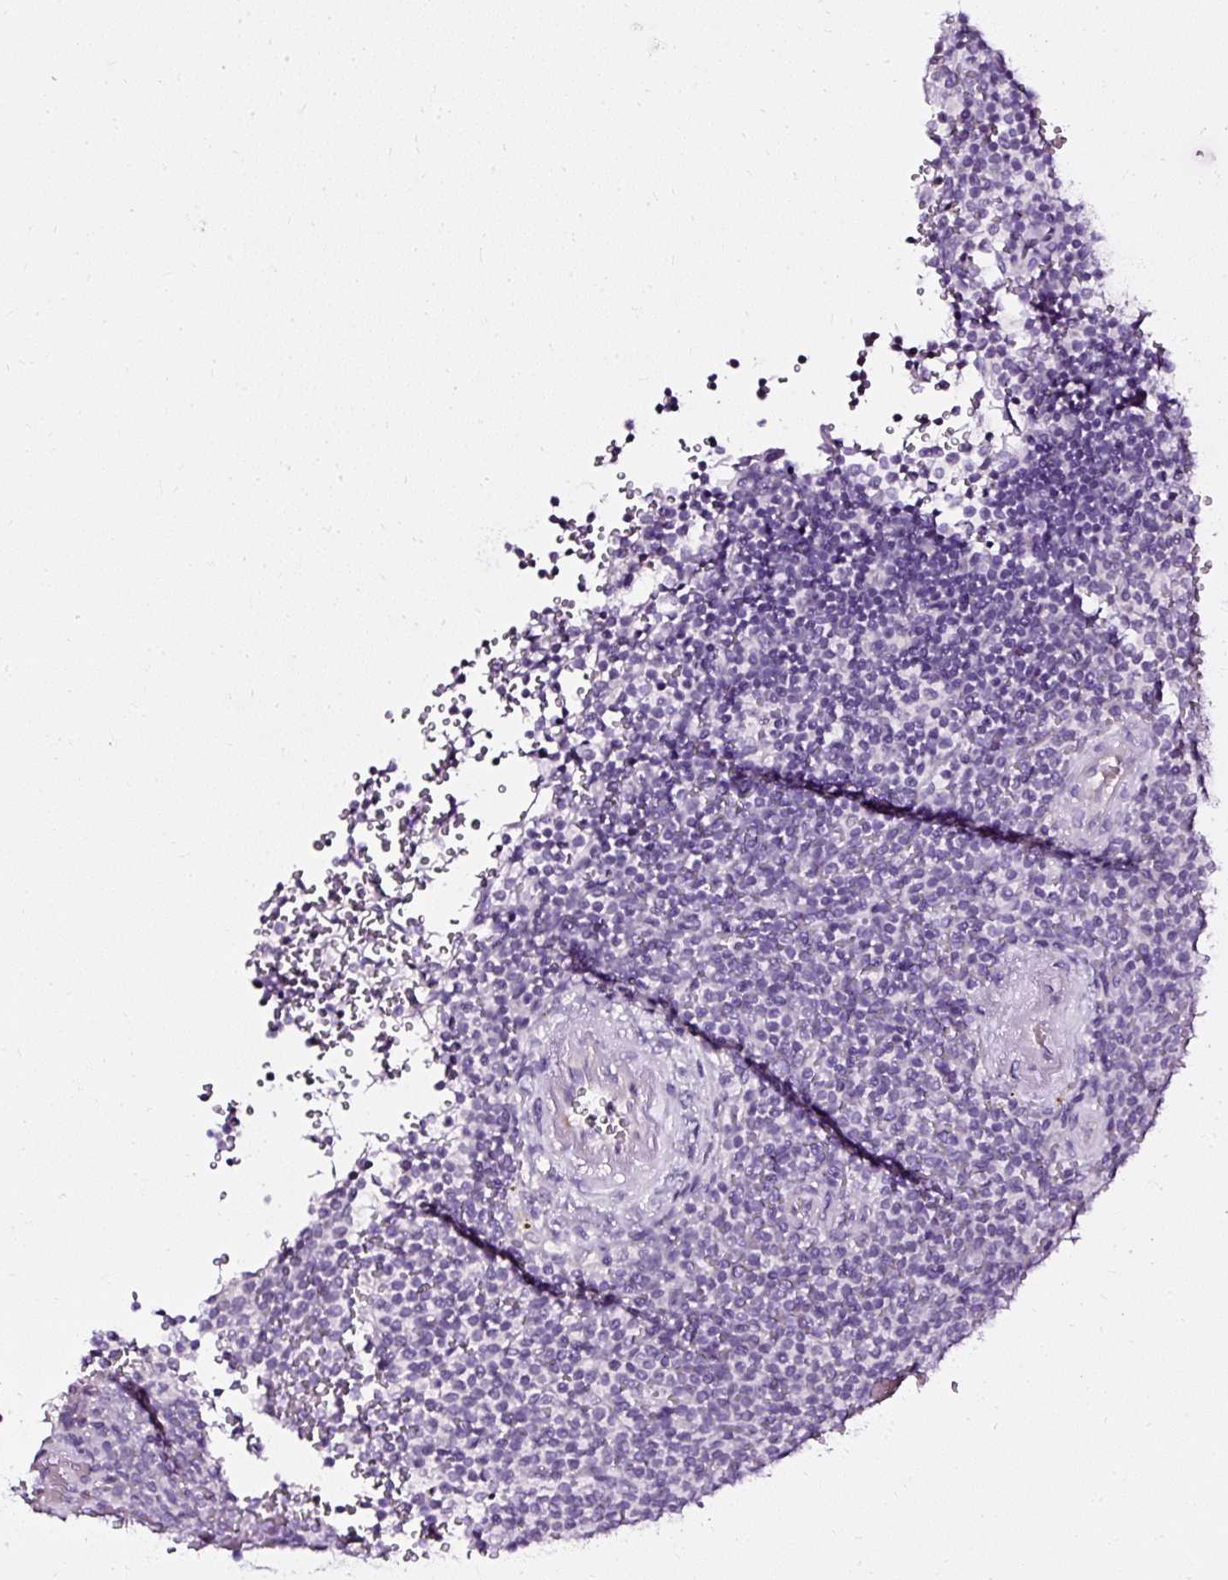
{"staining": {"intensity": "negative", "quantity": "none", "location": "none"}, "tissue": "lymphoma", "cell_type": "Tumor cells", "image_type": "cancer", "snomed": [{"axis": "morphology", "description": "Malignant lymphoma, non-Hodgkin's type, Low grade"}, {"axis": "topography", "description": "Spleen"}], "caption": "Immunohistochemical staining of human lymphoma reveals no significant positivity in tumor cells.", "gene": "ATP2A1", "patient": {"sex": "male", "age": 60}}